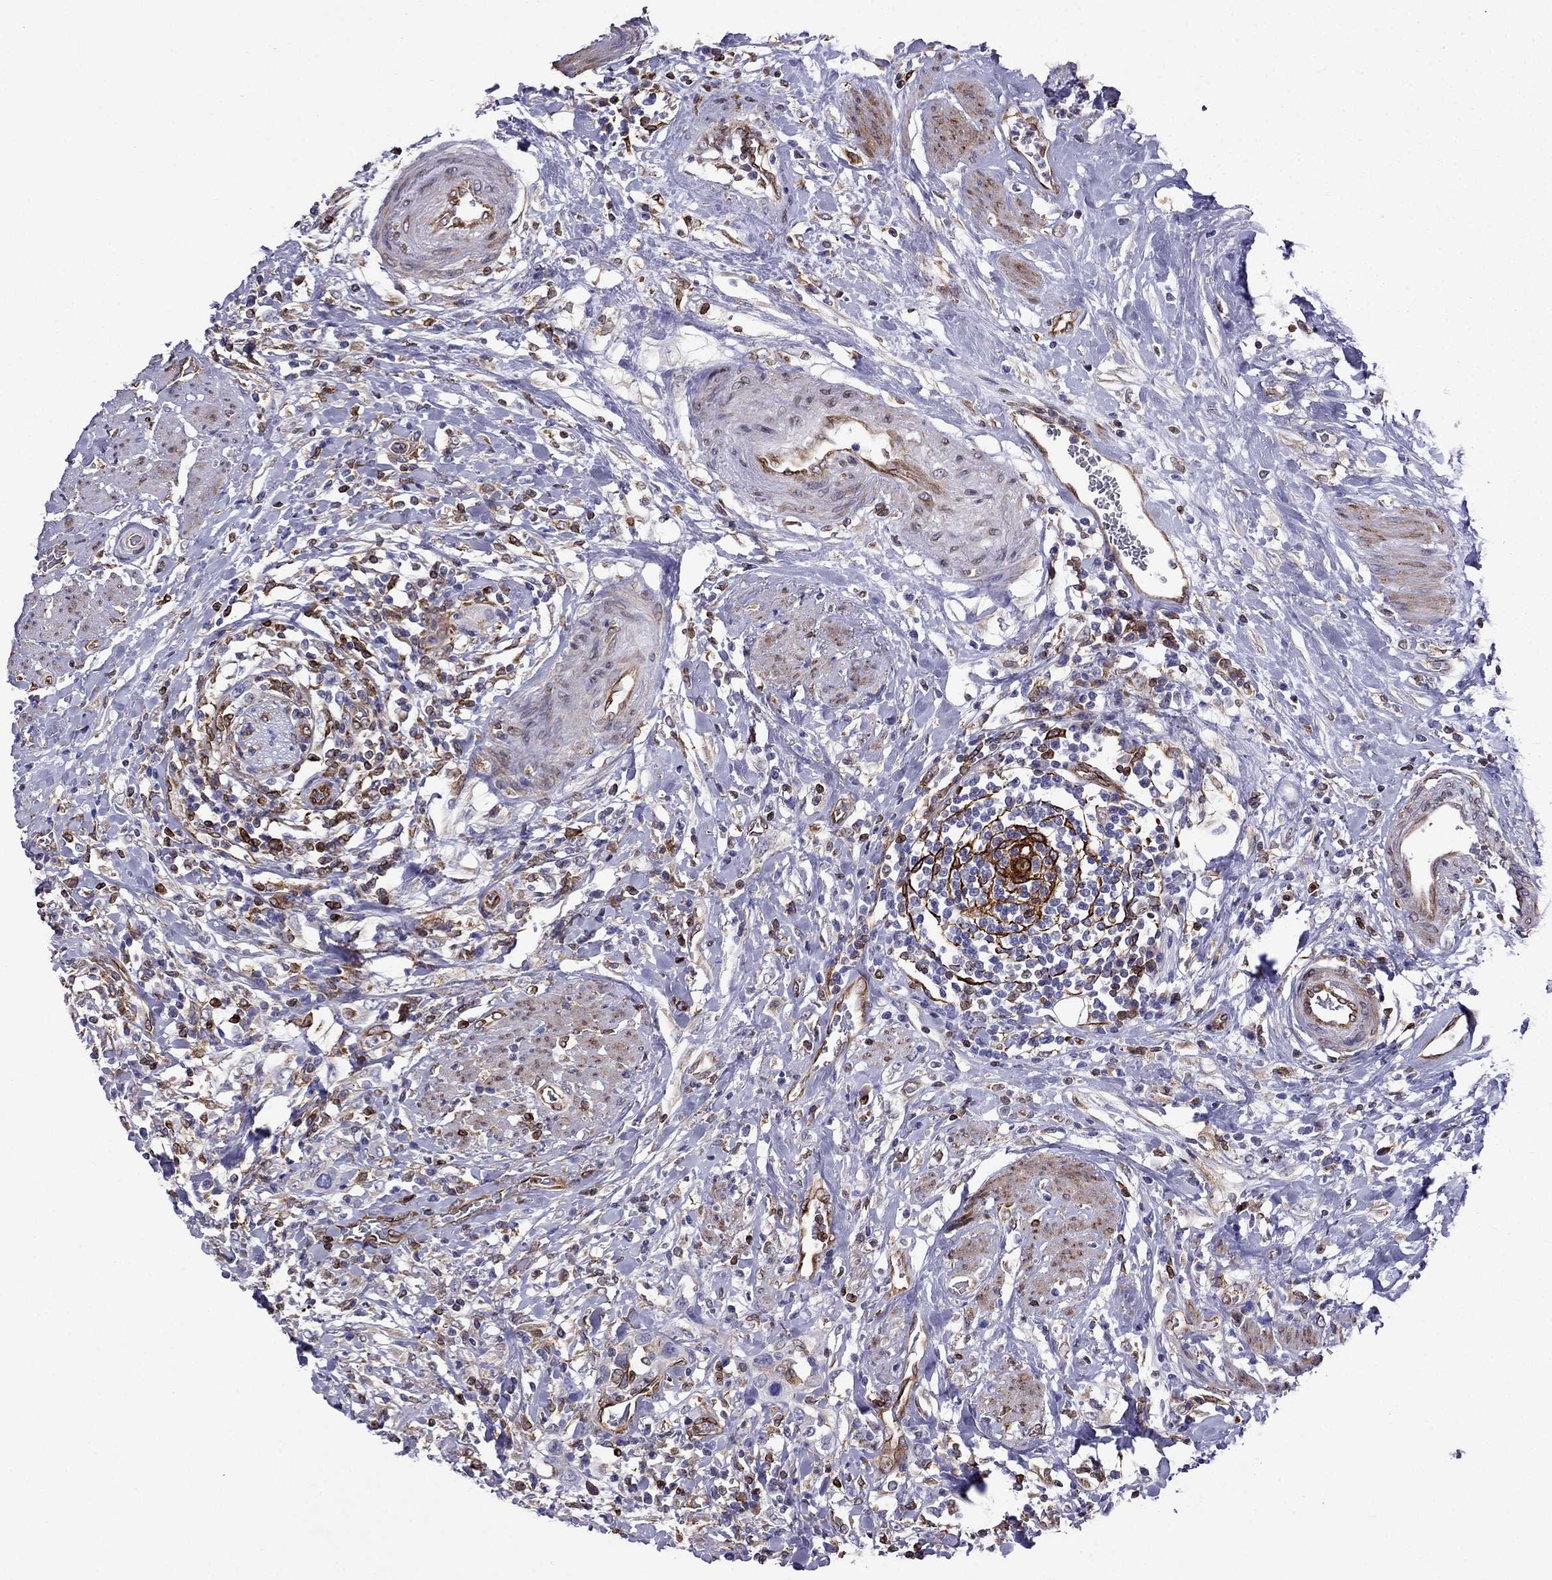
{"staining": {"intensity": "negative", "quantity": "none", "location": "none"}, "tissue": "urothelial cancer", "cell_type": "Tumor cells", "image_type": "cancer", "snomed": [{"axis": "morphology", "description": "Urothelial carcinoma, NOS"}, {"axis": "morphology", "description": "Urothelial carcinoma, High grade"}, {"axis": "topography", "description": "Urinary bladder"}], "caption": "Immunohistochemical staining of high-grade urothelial carcinoma reveals no significant positivity in tumor cells. Brightfield microscopy of immunohistochemistry stained with DAB (brown) and hematoxylin (blue), captured at high magnification.", "gene": "GNAL", "patient": {"sex": "female", "age": 64}}